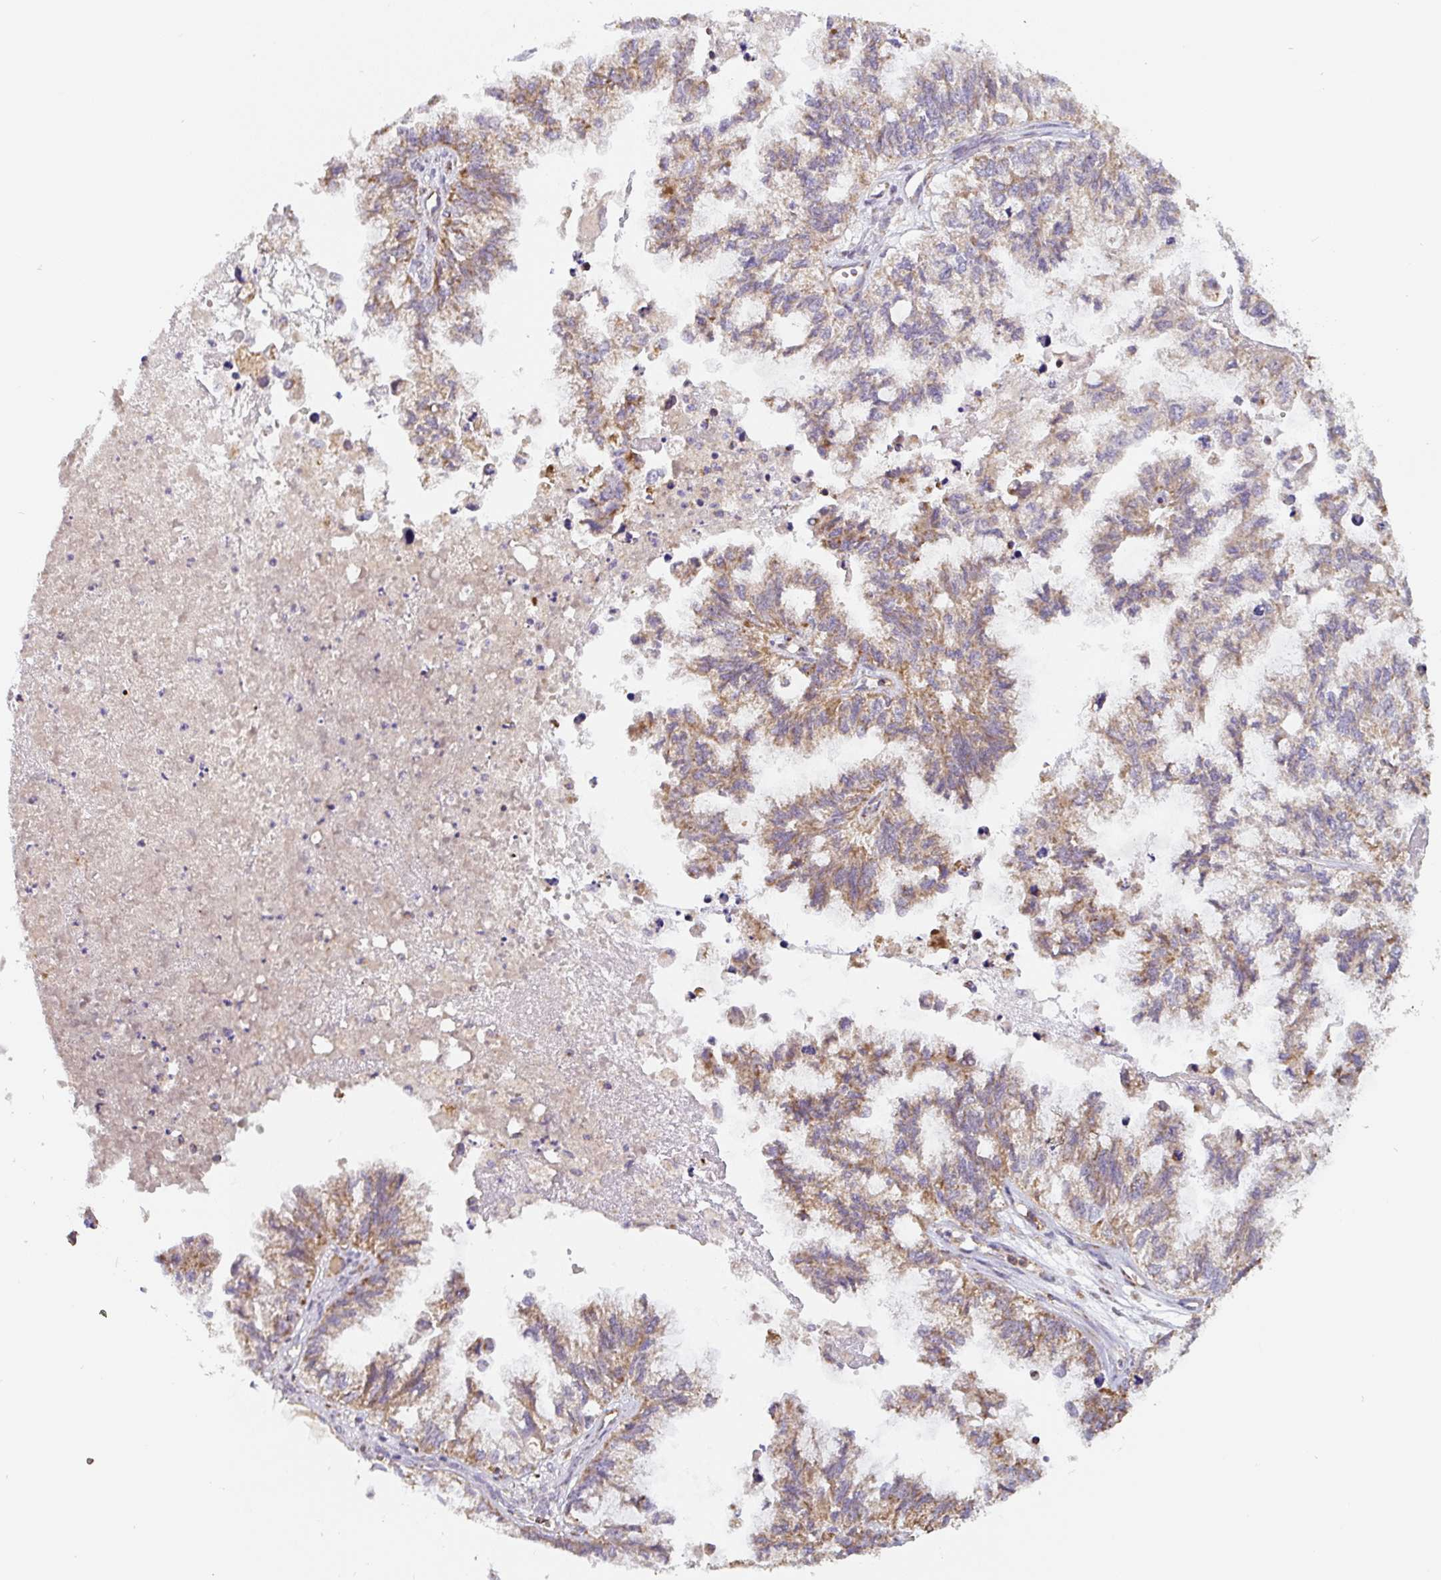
{"staining": {"intensity": "moderate", "quantity": "25%-75%", "location": "cytoplasmic/membranous"}, "tissue": "ovarian cancer", "cell_type": "Tumor cells", "image_type": "cancer", "snomed": [{"axis": "morphology", "description": "Cystadenocarcinoma, mucinous, NOS"}, {"axis": "topography", "description": "Ovary"}], "caption": "Tumor cells show moderate cytoplasmic/membranous expression in about 25%-75% of cells in ovarian mucinous cystadenocarcinoma. (Stains: DAB (3,3'-diaminobenzidine) in brown, nuclei in blue, Microscopy: brightfield microscopy at high magnification).", "gene": "MT-CO2", "patient": {"sex": "female", "age": 72}}